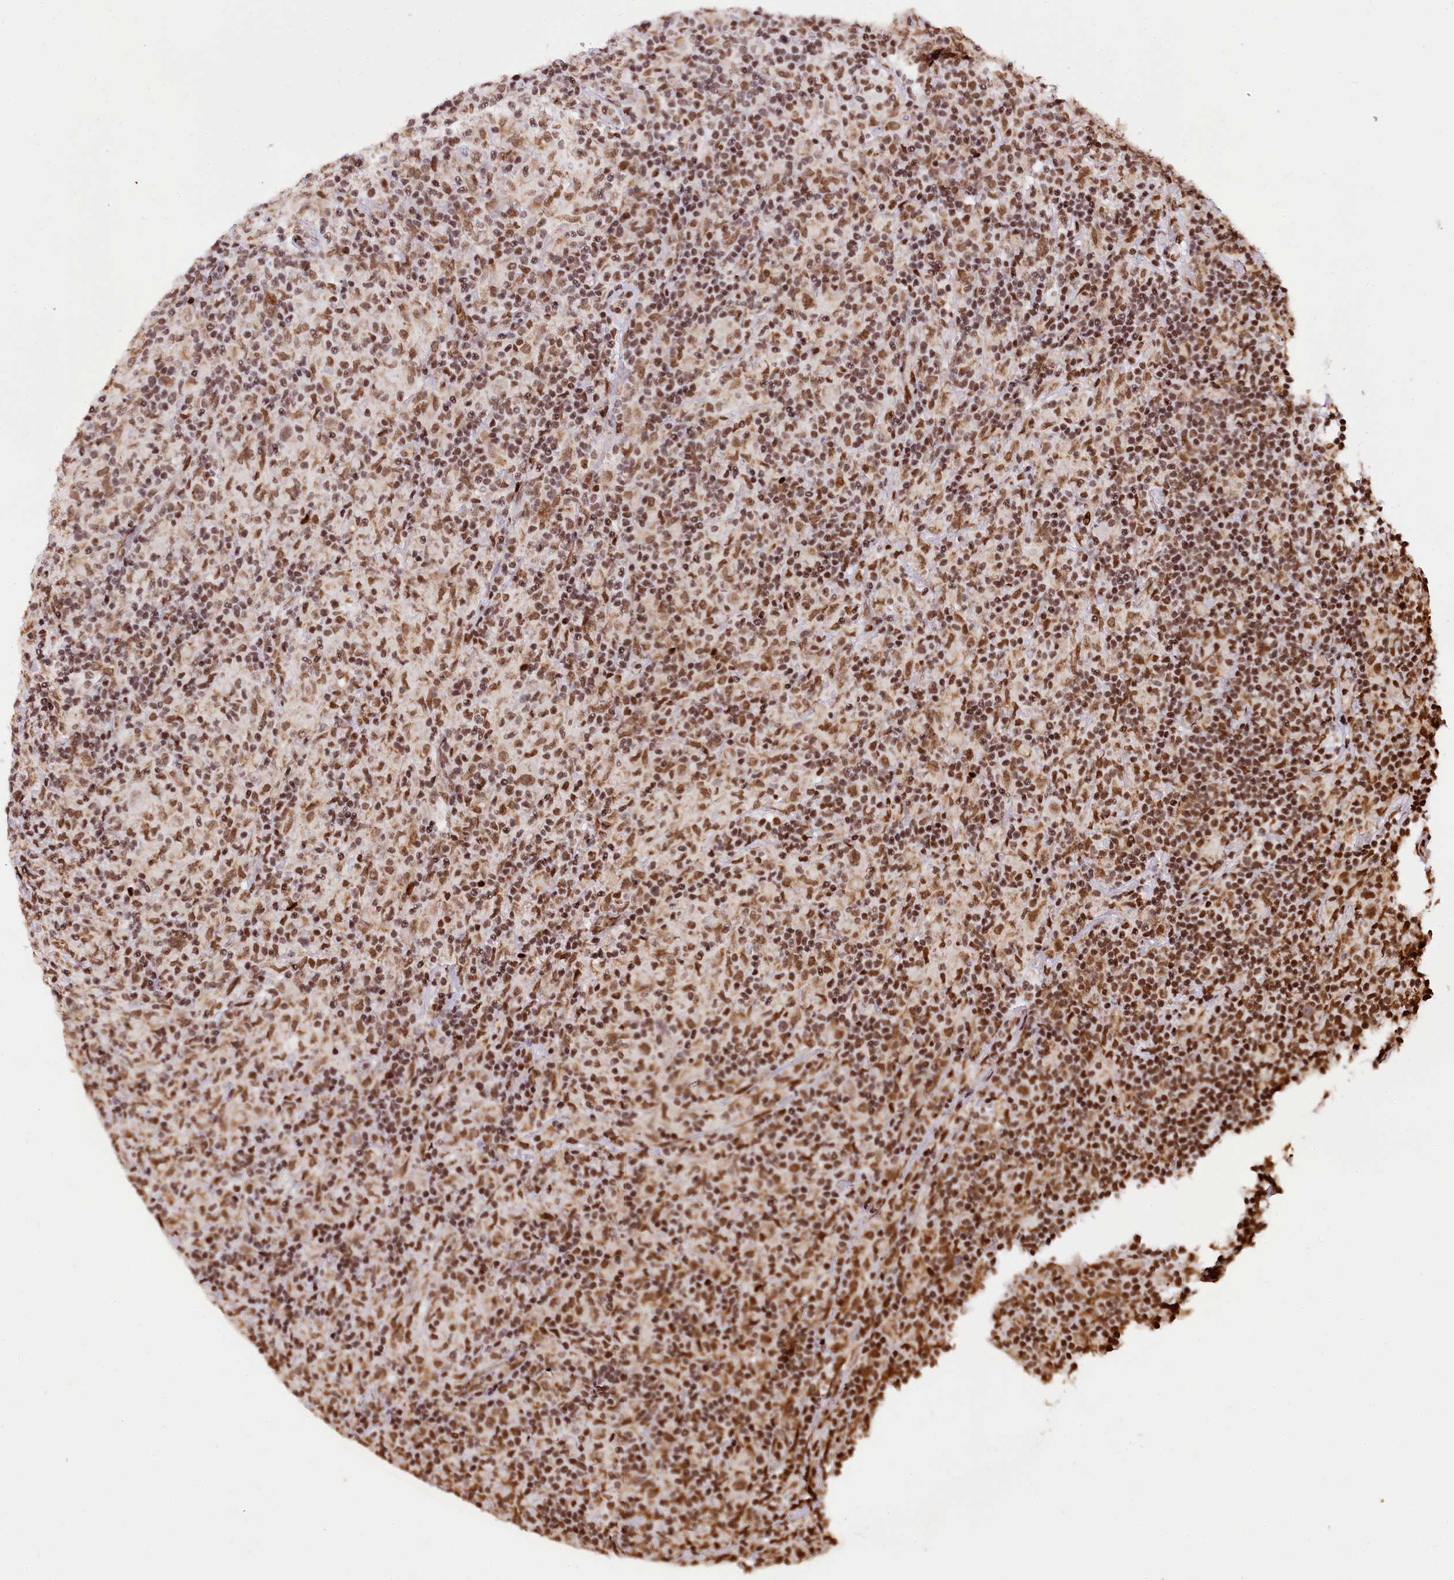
{"staining": {"intensity": "moderate", "quantity": ">75%", "location": "nuclear"}, "tissue": "lymphoma", "cell_type": "Tumor cells", "image_type": "cancer", "snomed": [{"axis": "morphology", "description": "Hodgkin's disease, NOS"}, {"axis": "topography", "description": "Lymph node"}], "caption": "Immunohistochemistry (DAB (3,3'-diaminobenzidine)) staining of human lymphoma reveals moderate nuclear protein staining in approximately >75% of tumor cells. The staining was performed using DAB to visualize the protein expression in brown, while the nuclei were stained in blue with hematoxylin (Magnification: 20x).", "gene": "PDS5B", "patient": {"sex": "male", "age": 70}}